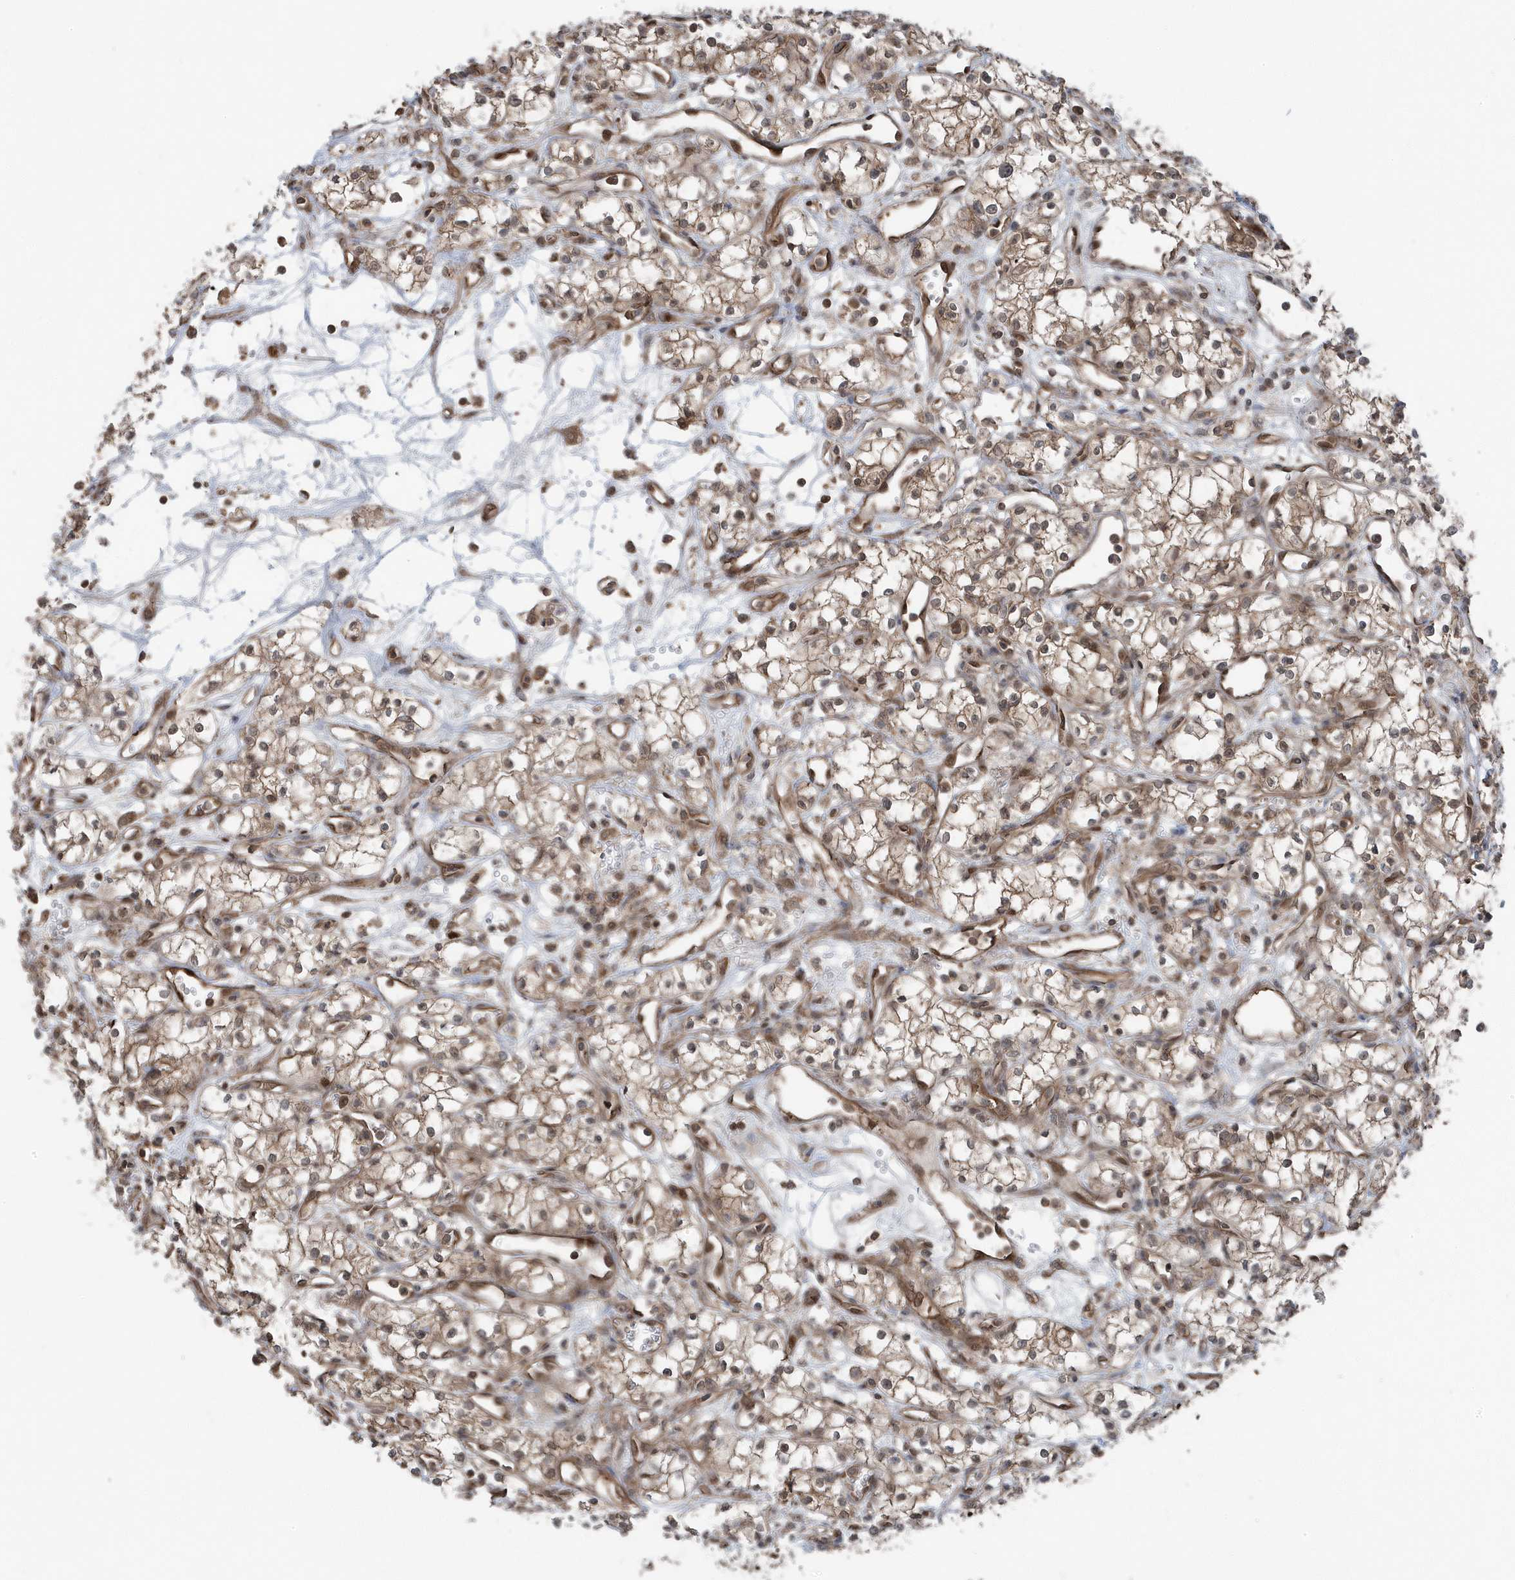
{"staining": {"intensity": "weak", "quantity": ">75%", "location": "cytoplasmic/membranous"}, "tissue": "renal cancer", "cell_type": "Tumor cells", "image_type": "cancer", "snomed": [{"axis": "morphology", "description": "Adenocarcinoma, NOS"}, {"axis": "topography", "description": "Kidney"}], "caption": "Brown immunohistochemical staining in renal adenocarcinoma displays weak cytoplasmic/membranous positivity in about >75% of tumor cells.", "gene": "MAPK1IP1L", "patient": {"sex": "male", "age": 59}}